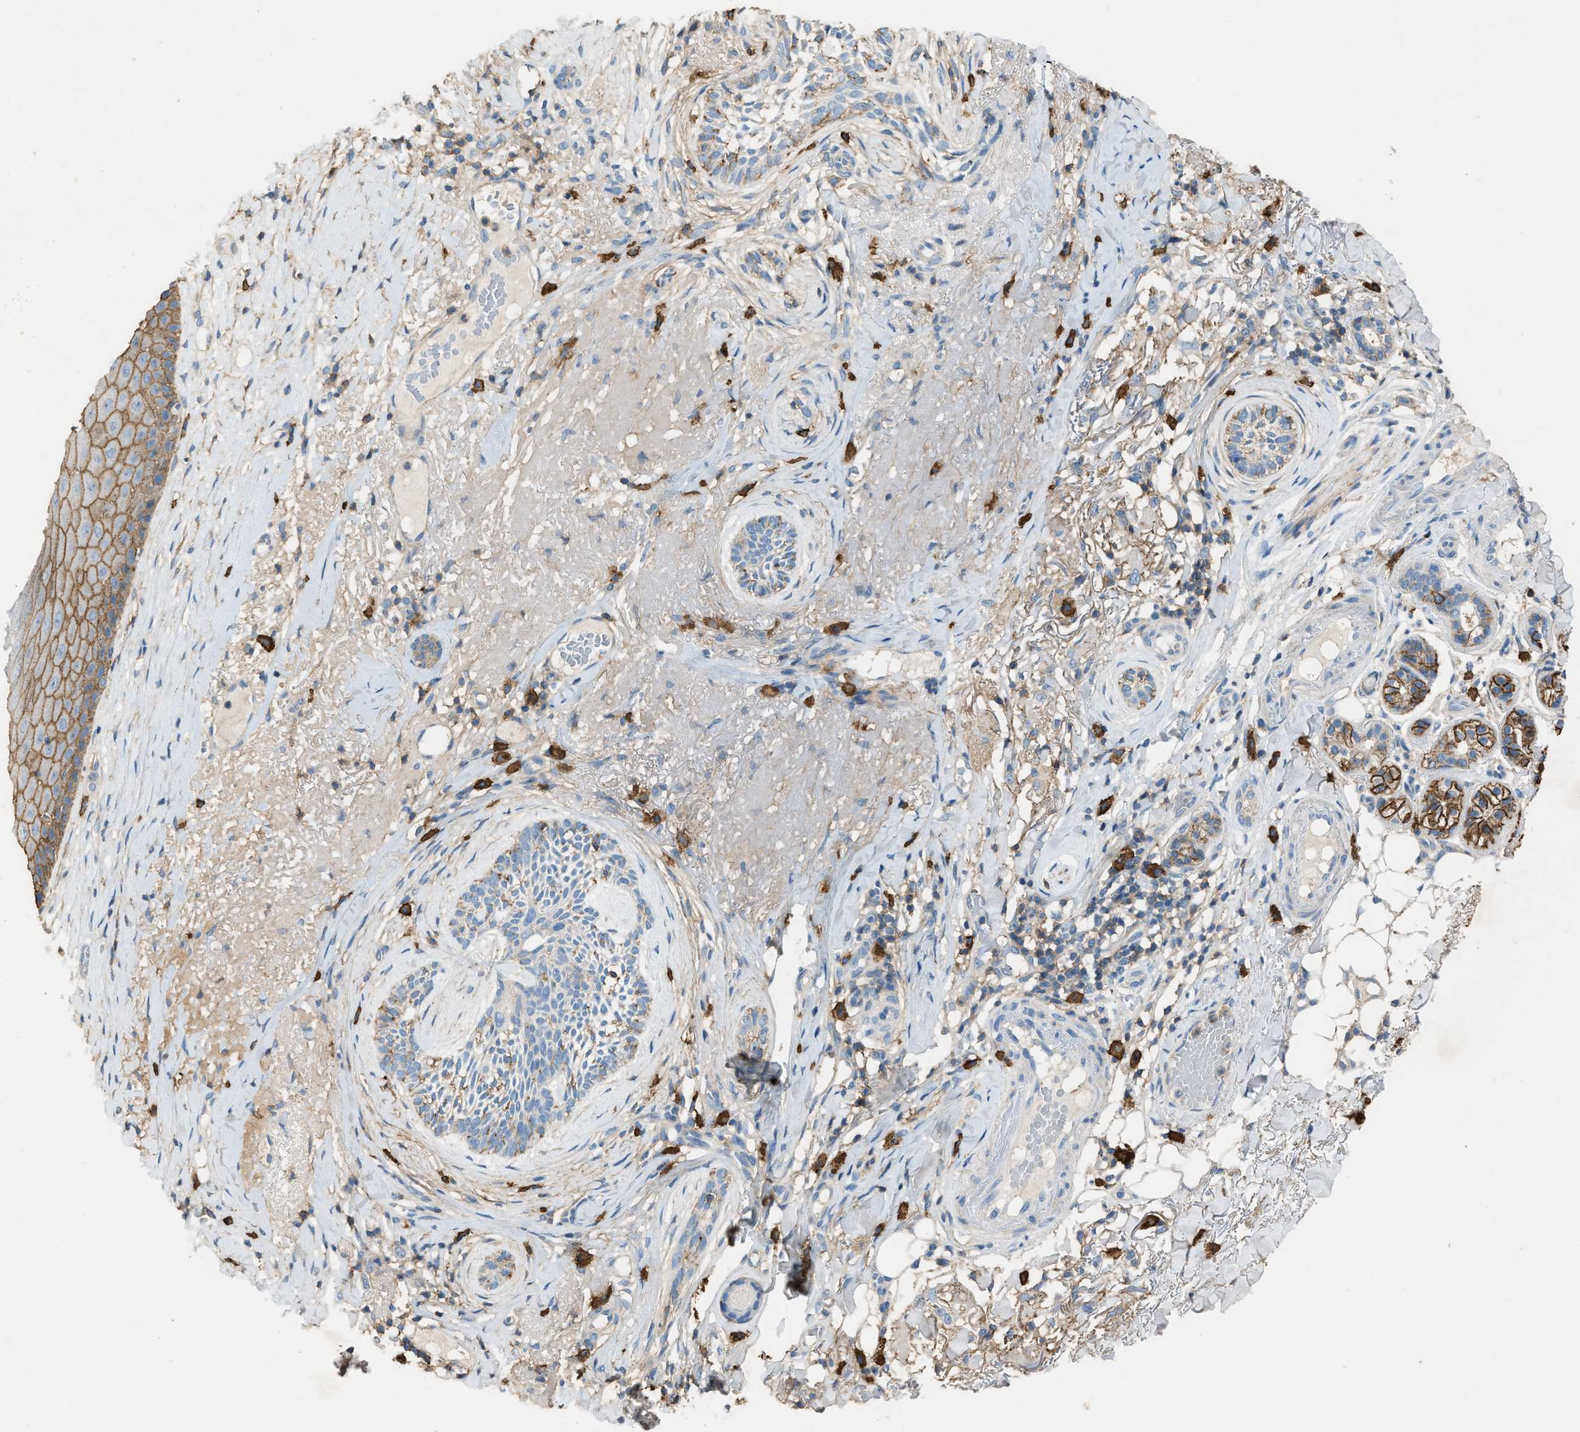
{"staining": {"intensity": "moderate", "quantity": "<25%", "location": "cytoplasmic/membranous"}, "tissue": "skin cancer", "cell_type": "Tumor cells", "image_type": "cancer", "snomed": [{"axis": "morphology", "description": "Basal cell carcinoma"}, {"axis": "topography", "description": "Skin"}], "caption": "A brown stain highlights moderate cytoplasmic/membranous staining of a protein in human skin cancer (basal cell carcinoma) tumor cells. (DAB (3,3'-diaminobenzidine) = brown stain, brightfield microscopy at high magnification).", "gene": "OR51E1", "patient": {"sex": "female", "age": 88}}